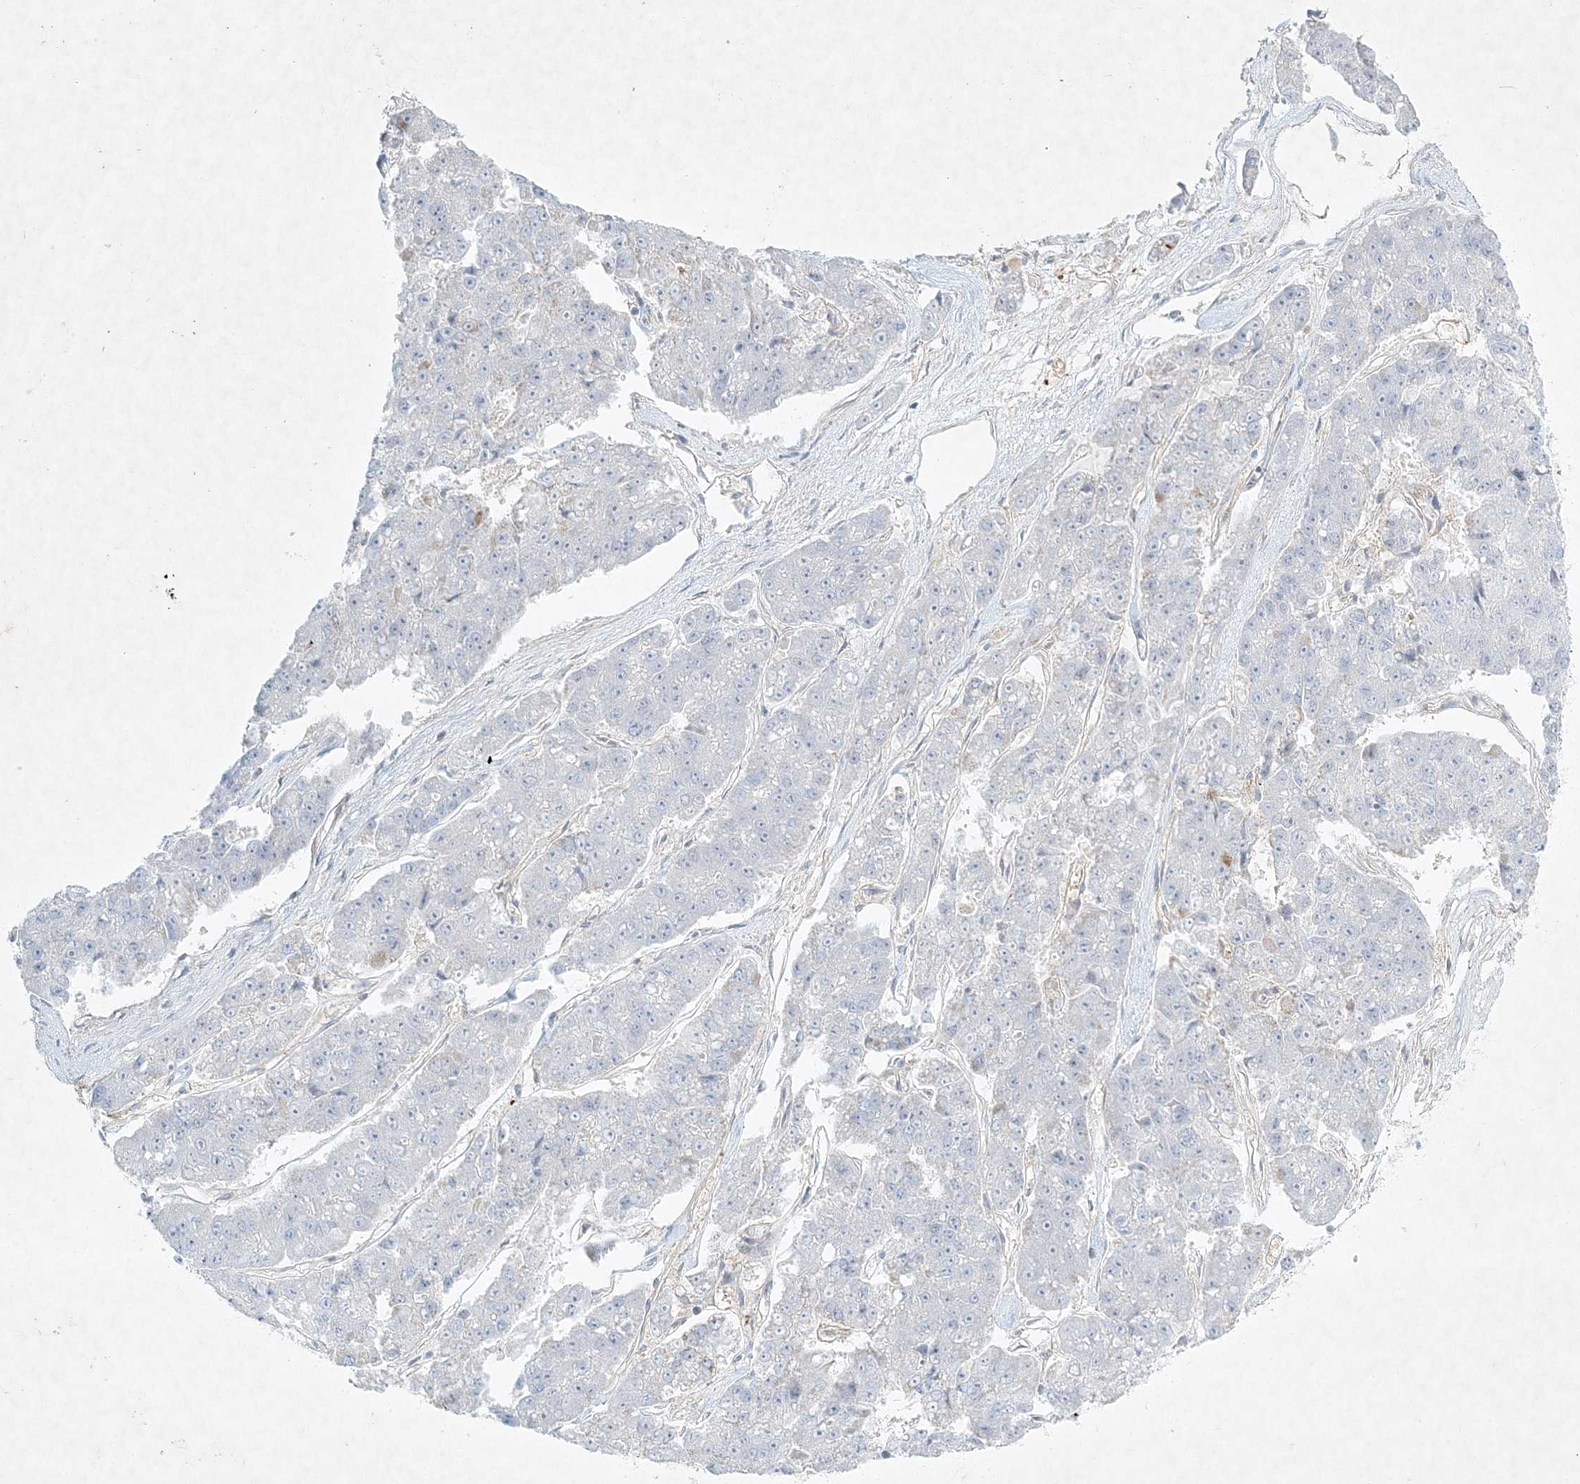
{"staining": {"intensity": "negative", "quantity": "none", "location": "none"}, "tissue": "pancreatic cancer", "cell_type": "Tumor cells", "image_type": "cancer", "snomed": [{"axis": "morphology", "description": "Adenocarcinoma, NOS"}, {"axis": "topography", "description": "Pancreas"}], "caption": "Immunohistochemistry histopathology image of human adenocarcinoma (pancreatic) stained for a protein (brown), which exhibits no staining in tumor cells. (DAB (3,3'-diaminobenzidine) immunohistochemistry visualized using brightfield microscopy, high magnification).", "gene": "STK11IP", "patient": {"sex": "male", "age": 50}}